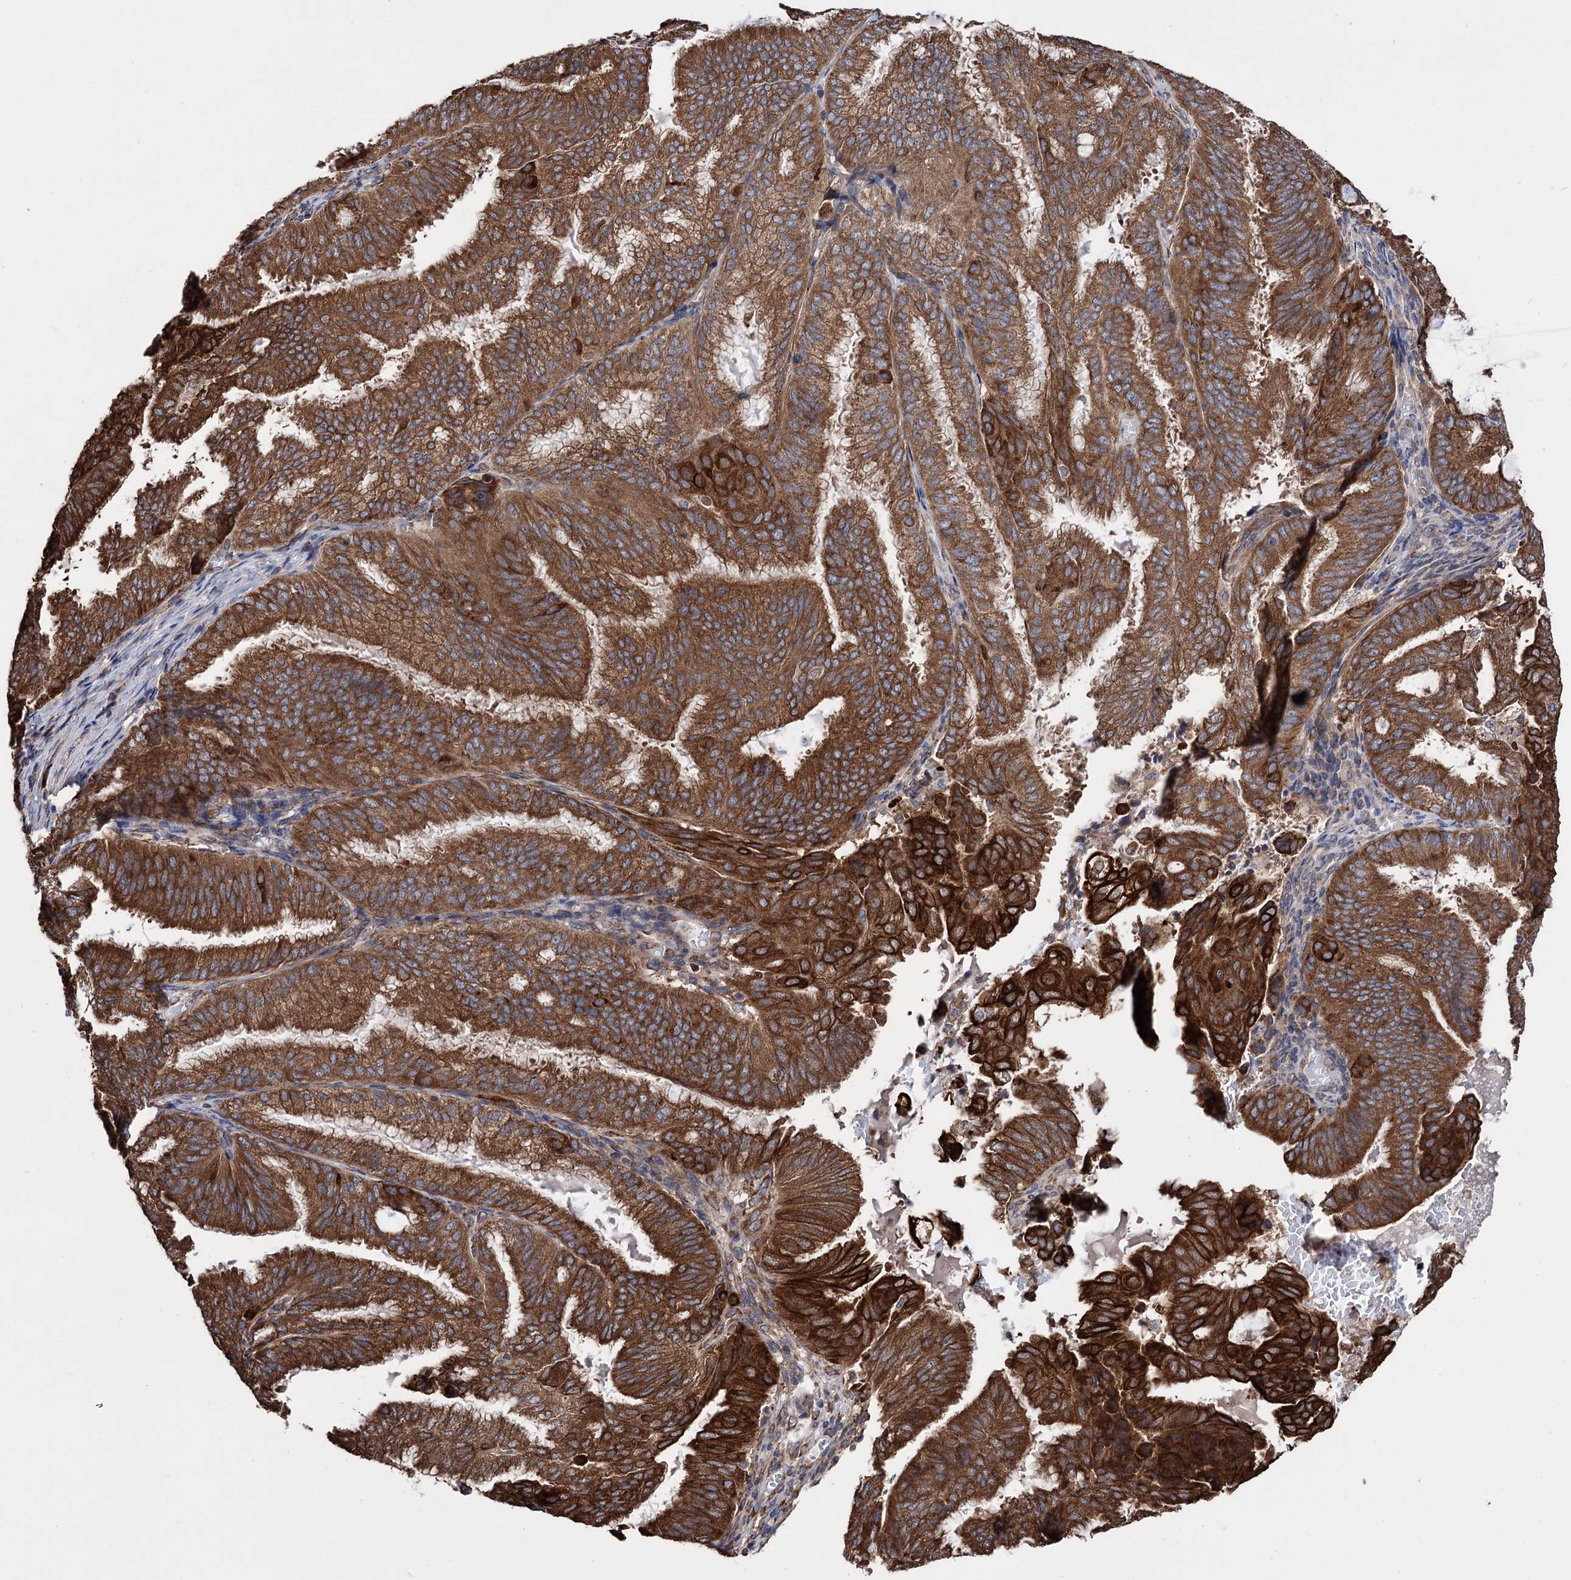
{"staining": {"intensity": "strong", "quantity": ">75%", "location": "cytoplasmic/membranous"}, "tissue": "endometrial cancer", "cell_type": "Tumor cells", "image_type": "cancer", "snomed": [{"axis": "morphology", "description": "Adenocarcinoma, NOS"}, {"axis": "topography", "description": "Endometrium"}], "caption": "High-magnification brightfield microscopy of adenocarcinoma (endometrial) stained with DAB (3,3'-diaminobenzidine) (brown) and counterstained with hematoxylin (blue). tumor cells exhibit strong cytoplasmic/membranous staining is seen in about>75% of cells. Nuclei are stained in blue.", "gene": "CDAN1", "patient": {"sex": "female", "age": 49}}